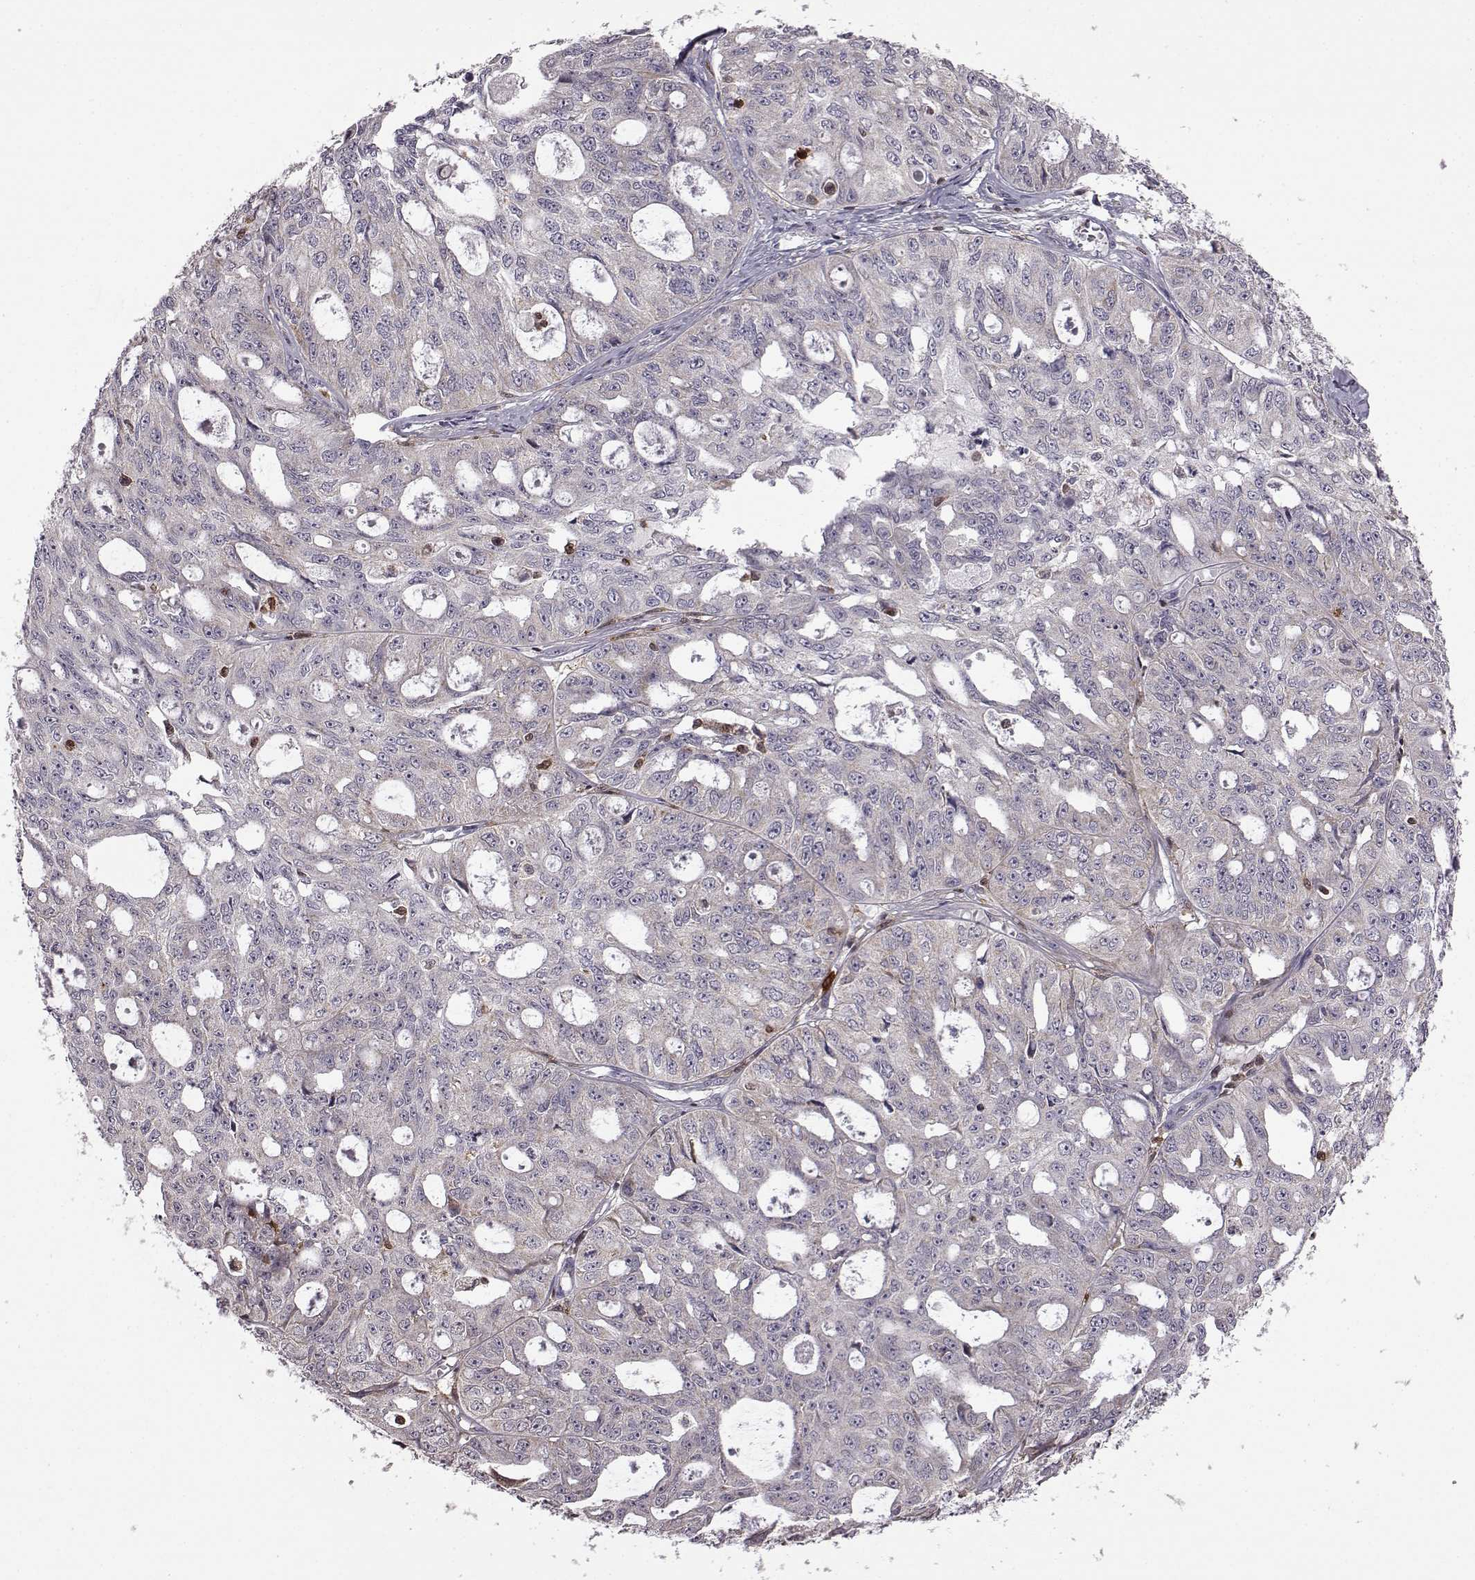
{"staining": {"intensity": "negative", "quantity": "none", "location": "none"}, "tissue": "ovarian cancer", "cell_type": "Tumor cells", "image_type": "cancer", "snomed": [{"axis": "morphology", "description": "Carcinoma, endometroid"}, {"axis": "topography", "description": "Ovary"}], "caption": "A high-resolution micrograph shows immunohistochemistry staining of ovarian endometroid carcinoma, which reveals no significant positivity in tumor cells. (DAB IHC with hematoxylin counter stain).", "gene": "DOK2", "patient": {"sex": "female", "age": 65}}